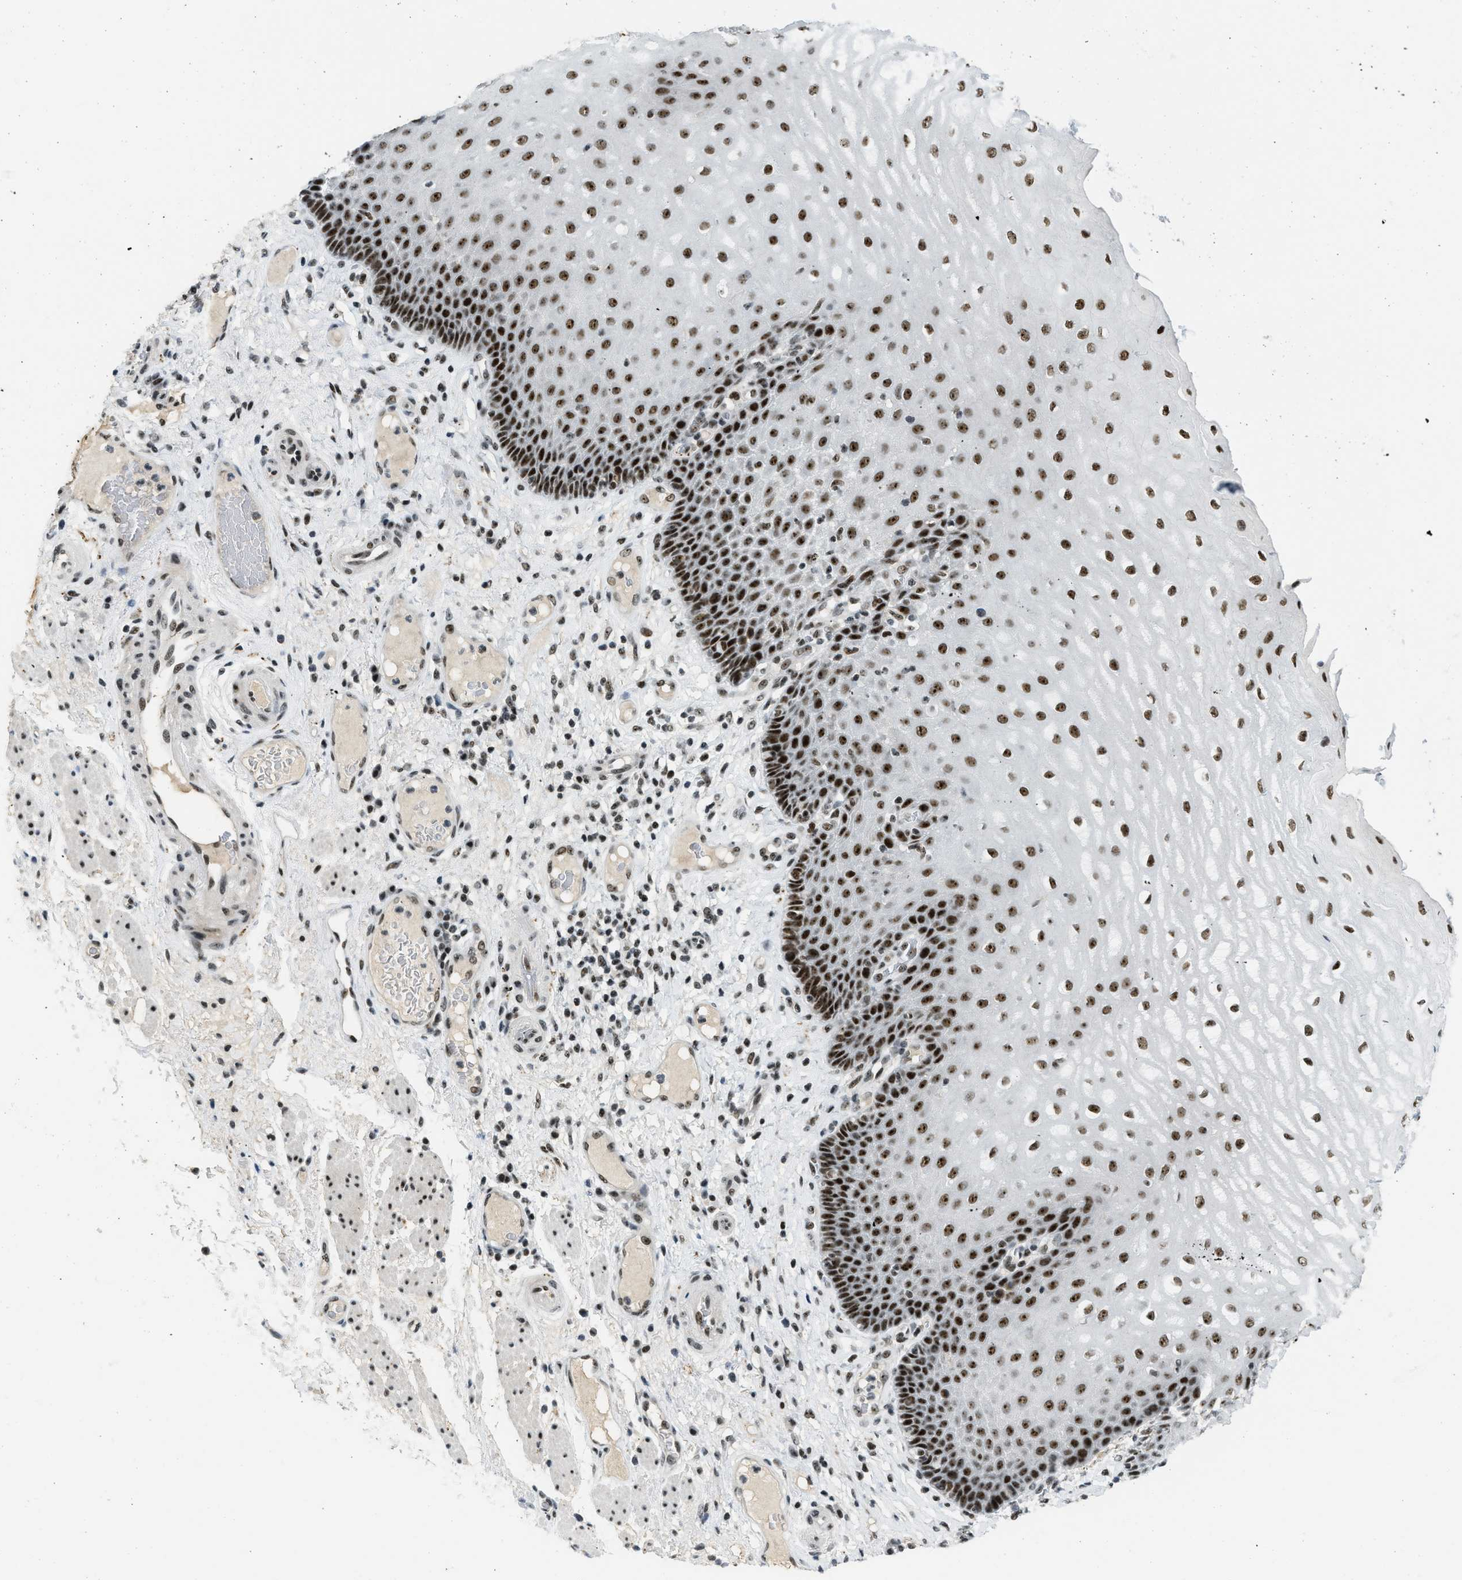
{"staining": {"intensity": "strong", "quantity": ">75%", "location": "nuclear"}, "tissue": "esophagus", "cell_type": "Squamous epithelial cells", "image_type": "normal", "snomed": [{"axis": "morphology", "description": "Normal tissue, NOS"}, {"axis": "topography", "description": "Esophagus"}], "caption": "Normal esophagus was stained to show a protein in brown. There is high levels of strong nuclear staining in approximately >75% of squamous epithelial cells. (IHC, brightfield microscopy, high magnification).", "gene": "URB1", "patient": {"sex": "male", "age": 54}}